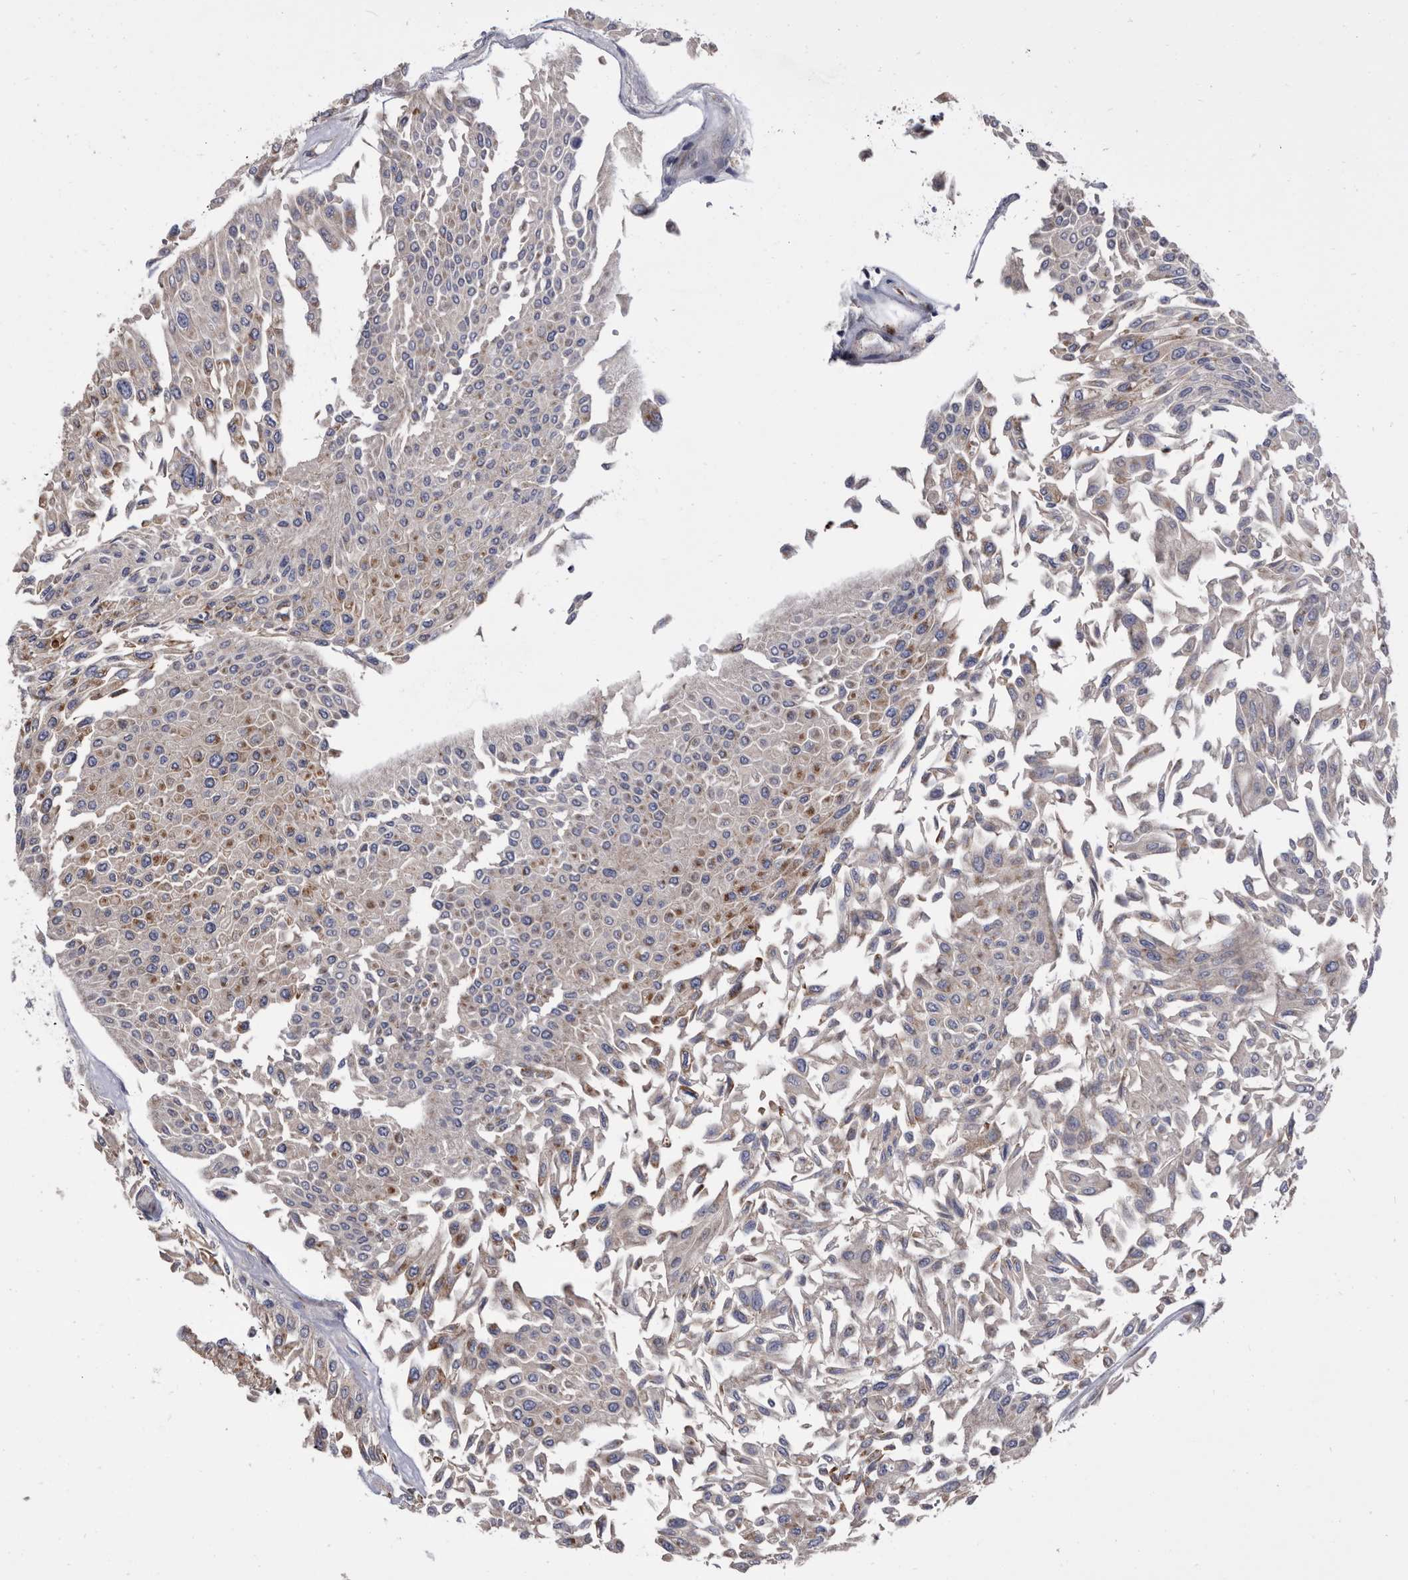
{"staining": {"intensity": "moderate", "quantity": "25%-75%", "location": "cytoplasmic/membranous"}, "tissue": "urothelial cancer", "cell_type": "Tumor cells", "image_type": "cancer", "snomed": [{"axis": "morphology", "description": "Urothelial carcinoma, Low grade"}, {"axis": "topography", "description": "Urinary bladder"}], "caption": "Immunohistochemistry (IHC) histopathology image of neoplastic tissue: human low-grade urothelial carcinoma stained using immunohistochemistry reveals medium levels of moderate protein expression localized specifically in the cytoplasmic/membranous of tumor cells, appearing as a cytoplasmic/membranous brown color.", "gene": "DTNBP1", "patient": {"sex": "male", "age": 67}}